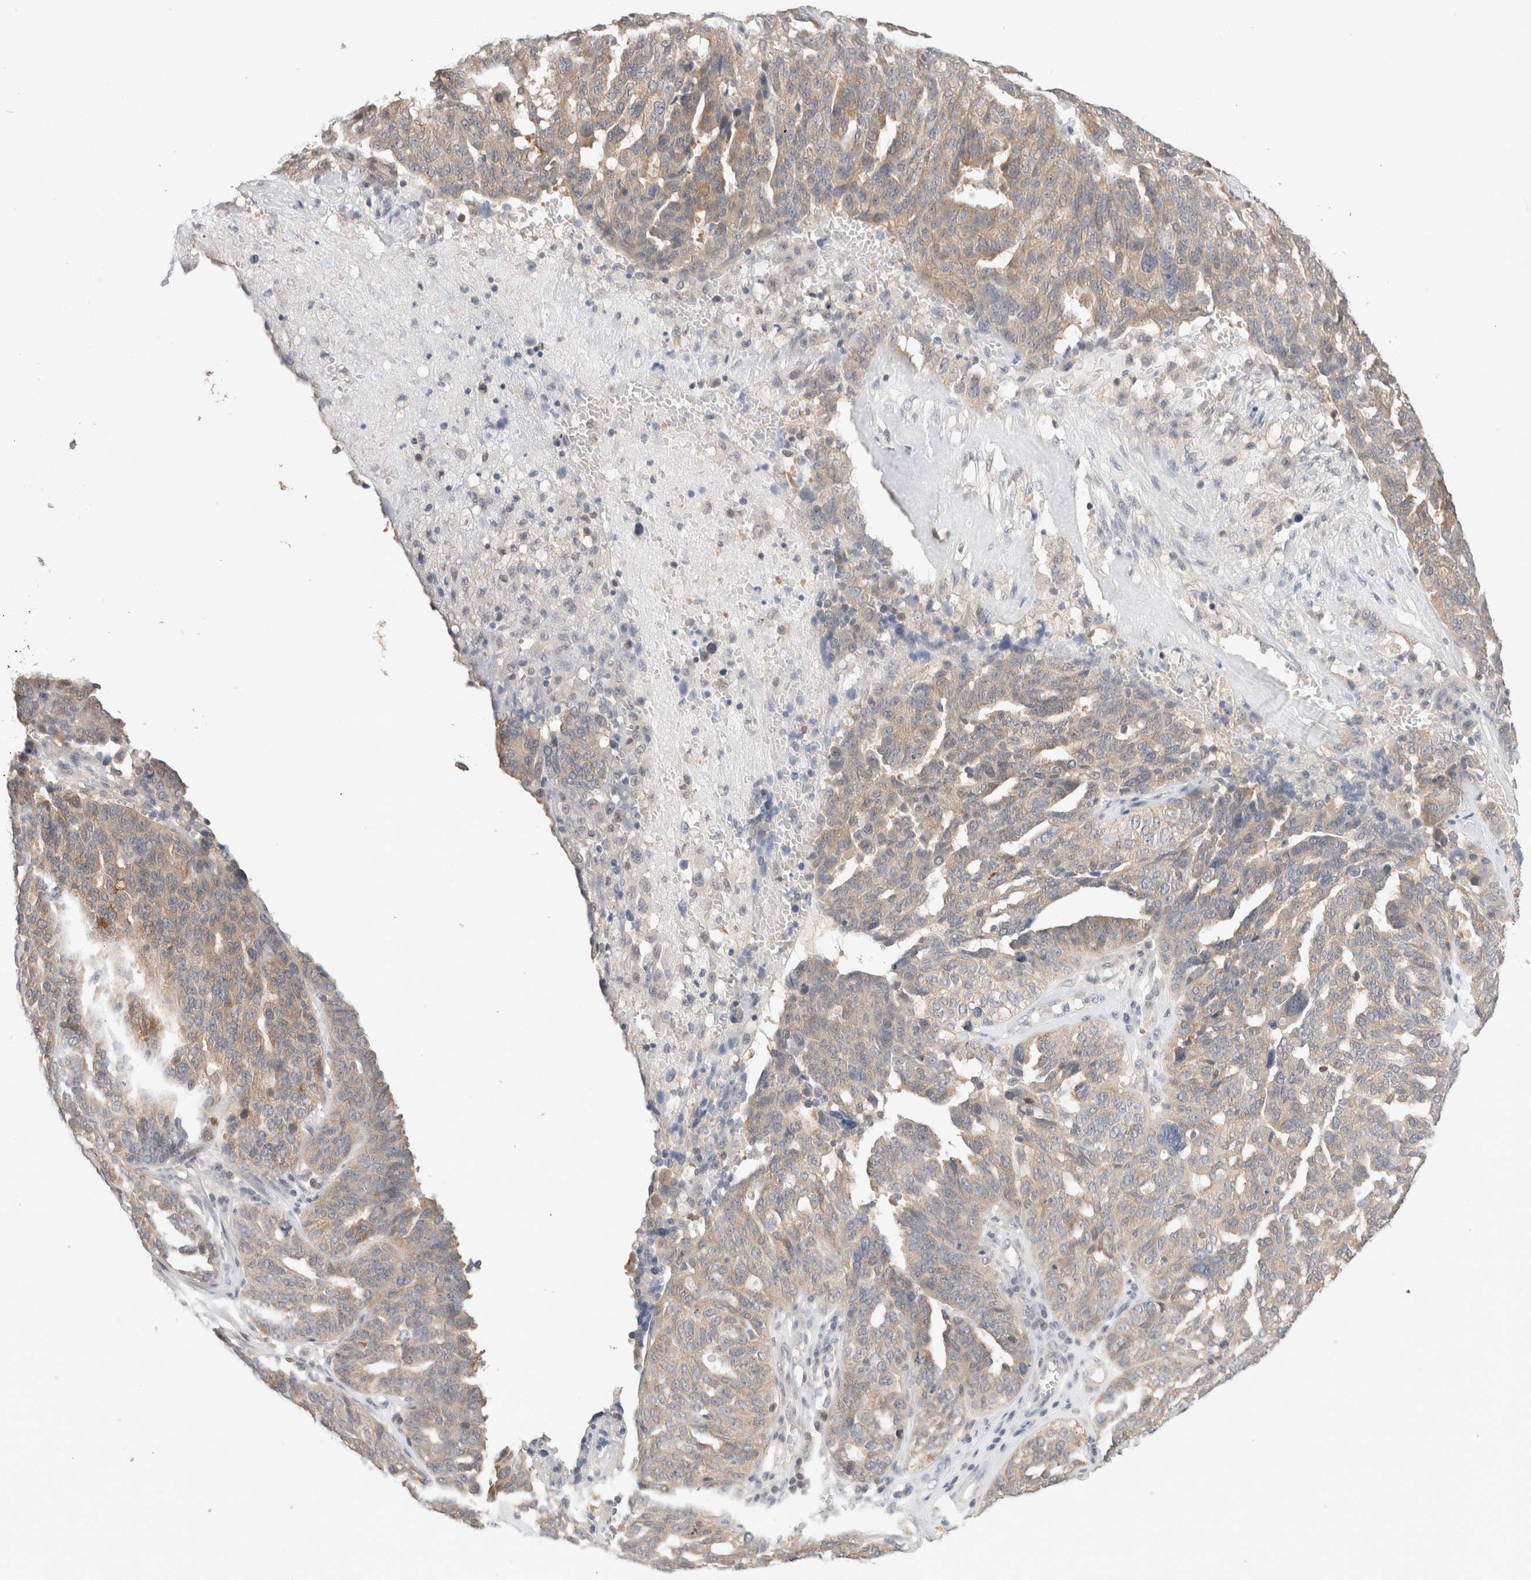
{"staining": {"intensity": "moderate", "quantity": "25%-75%", "location": "cytoplasmic/membranous"}, "tissue": "ovarian cancer", "cell_type": "Tumor cells", "image_type": "cancer", "snomed": [{"axis": "morphology", "description": "Cystadenocarcinoma, serous, NOS"}, {"axis": "topography", "description": "Ovary"}], "caption": "Immunohistochemistry (IHC) of human serous cystadenocarcinoma (ovarian) demonstrates medium levels of moderate cytoplasmic/membranous expression in approximately 25%-75% of tumor cells.", "gene": "C17orf97", "patient": {"sex": "female", "age": 59}}